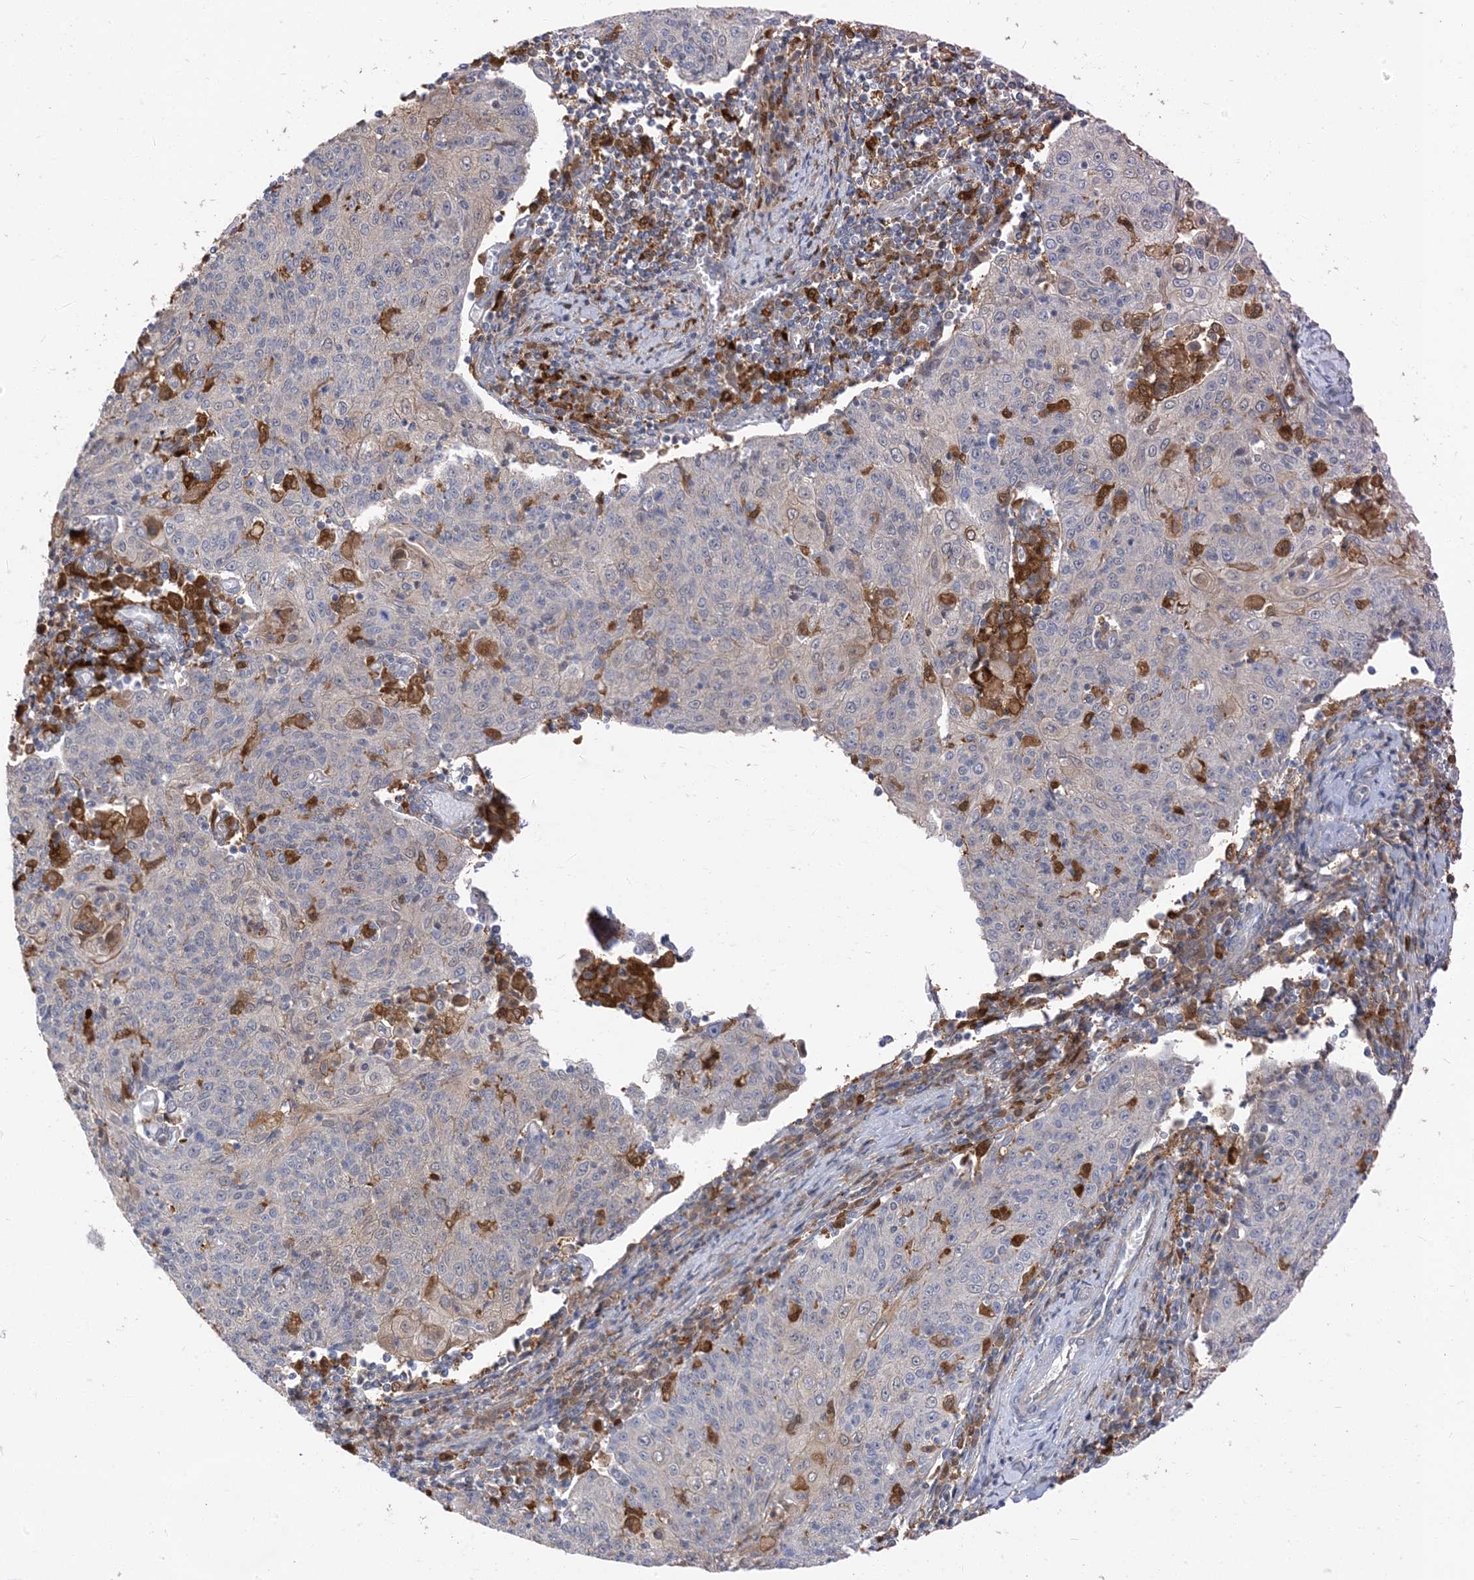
{"staining": {"intensity": "negative", "quantity": "none", "location": "none"}, "tissue": "cervical cancer", "cell_type": "Tumor cells", "image_type": "cancer", "snomed": [{"axis": "morphology", "description": "Squamous cell carcinoma, NOS"}, {"axis": "topography", "description": "Cervix"}], "caption": "Tumor cells show no significant staining in cervical cancer (squamous cell carcinoma).", "gene": "NAGK", "patient": {"sex": "female", "age": 48}}